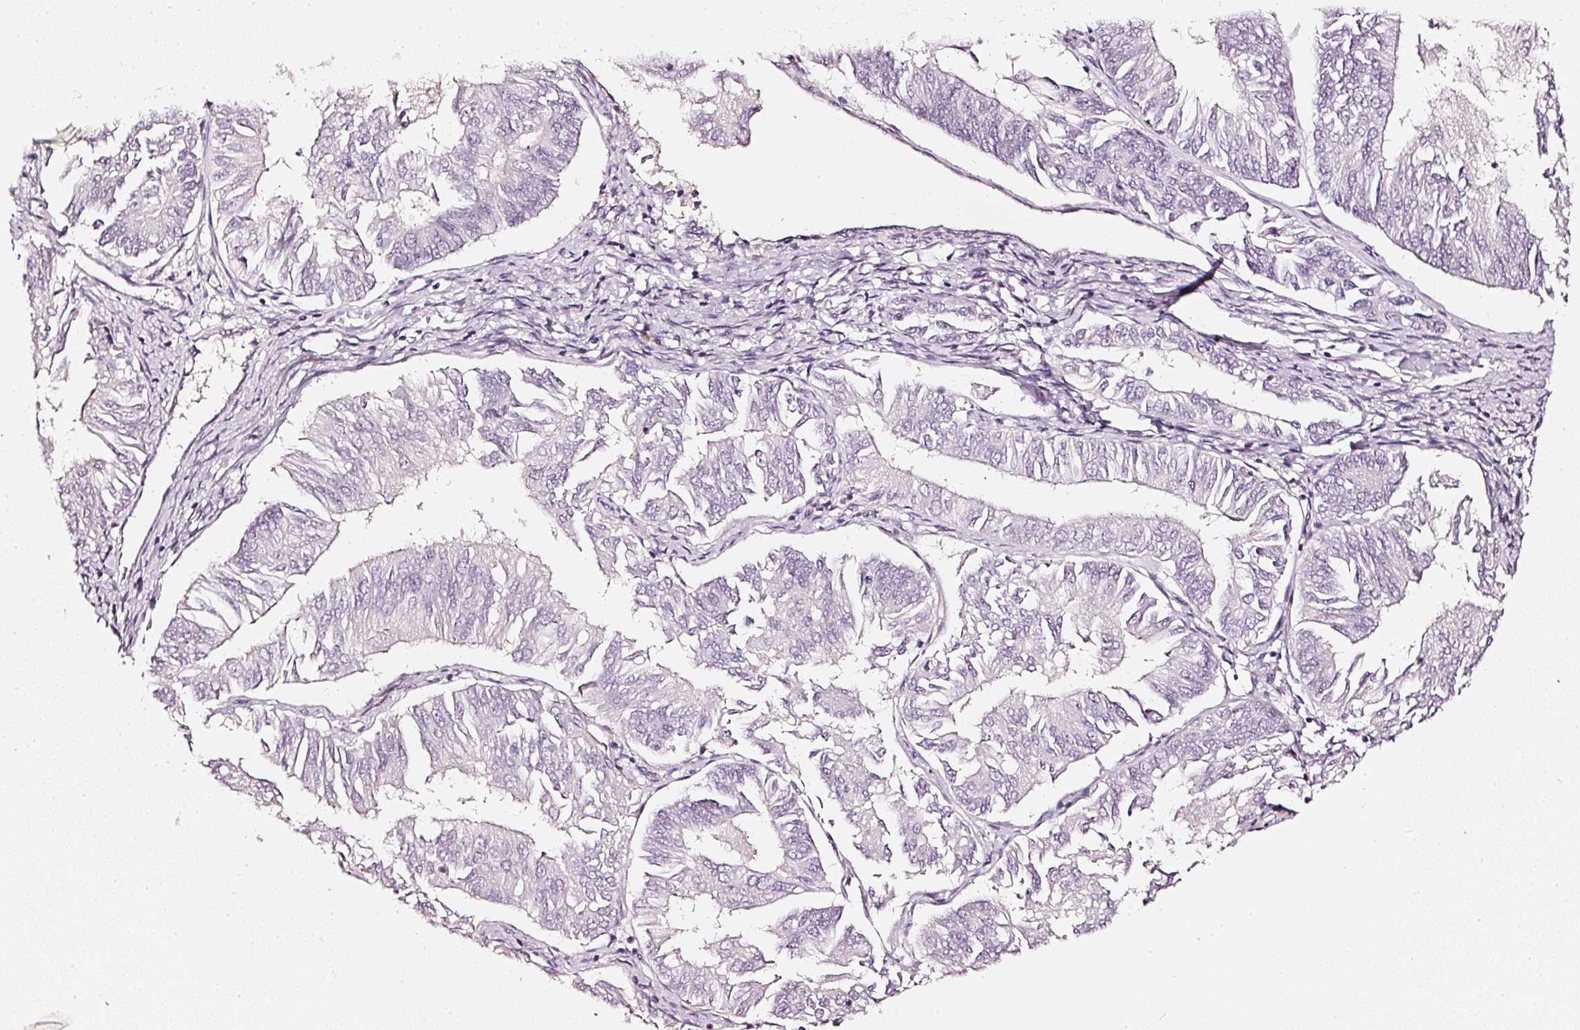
{"staining": {"intensity": "negative", "quantity": "none", "location": "none"}, "tissue": "endometrial cancer", "cell_type": "Tumor cells", "image_type": "cancer", "snomed": [{"axis": "morphology", "description": "Adenocarcinoma, NOS"}, {"axis": "topography", "description": "Endometrium"}], "caption": "Immunohistochemistry (IHC) photomicrograph of neoplastic tissue: human endometrial cancer (adenocarcinoma) stained with DAB (3,3'-diaminobenzidine) demonstrates no significant protein expression in tumor cells.", "gene": "CNP", "patient": {"sex": "female", "age": 58}}